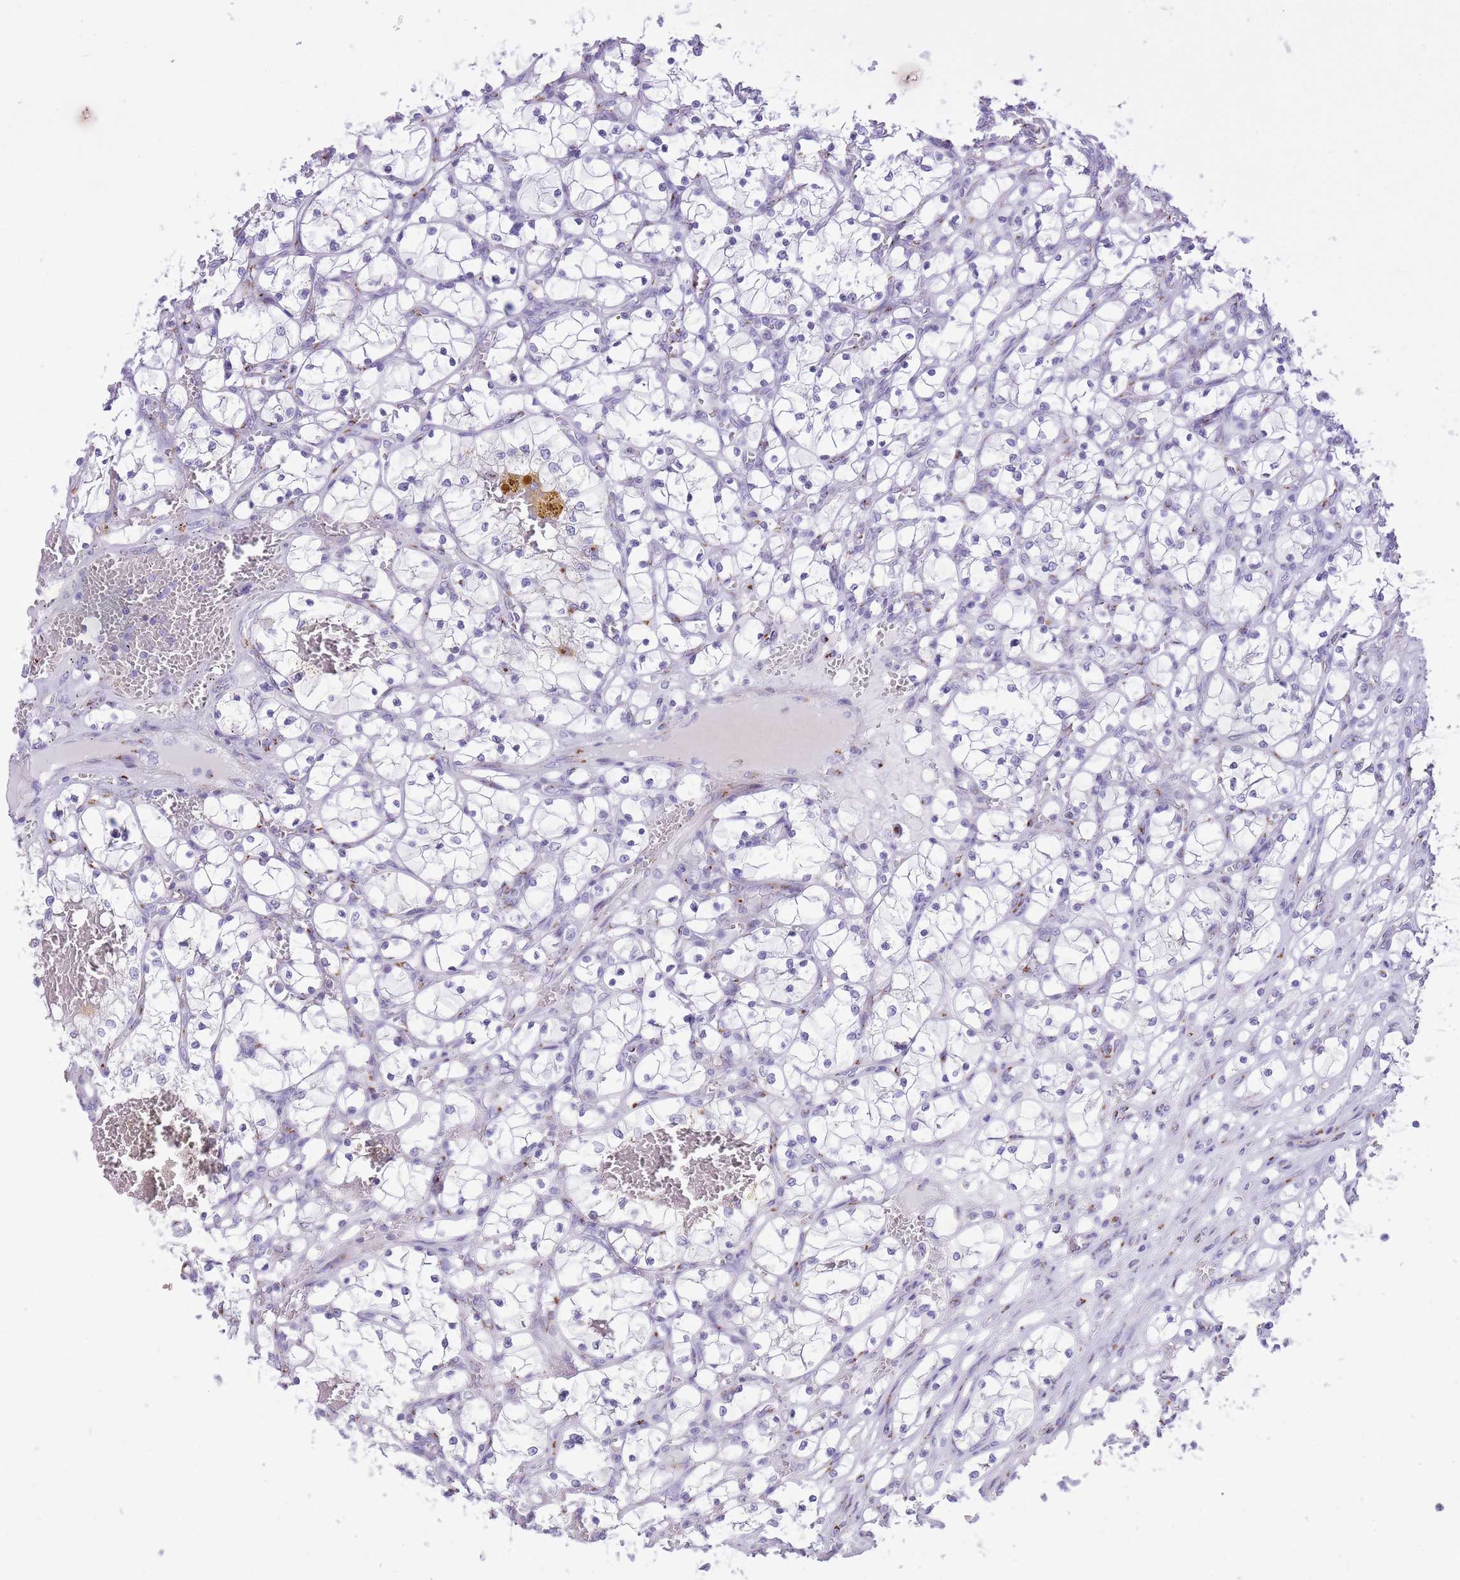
{"staining": {"intensity": "negative", "quantity": "none", "location": "none"}, "tissue": "renal cancer", "cell_type": "Tumor cells", "image_type": "cancer", "snomed": [{"axis": "morphology", "description": "Adenocarcinoma, NOS"}, {"axis": "topography", "description": "Kidney"}], "caption": "A micrograph of human renal cancer (adenocarcinoma) is negative for staining in tumor cells.", "gene": "B4GALT2", "patient": {"sex": "female", "age": 69}}